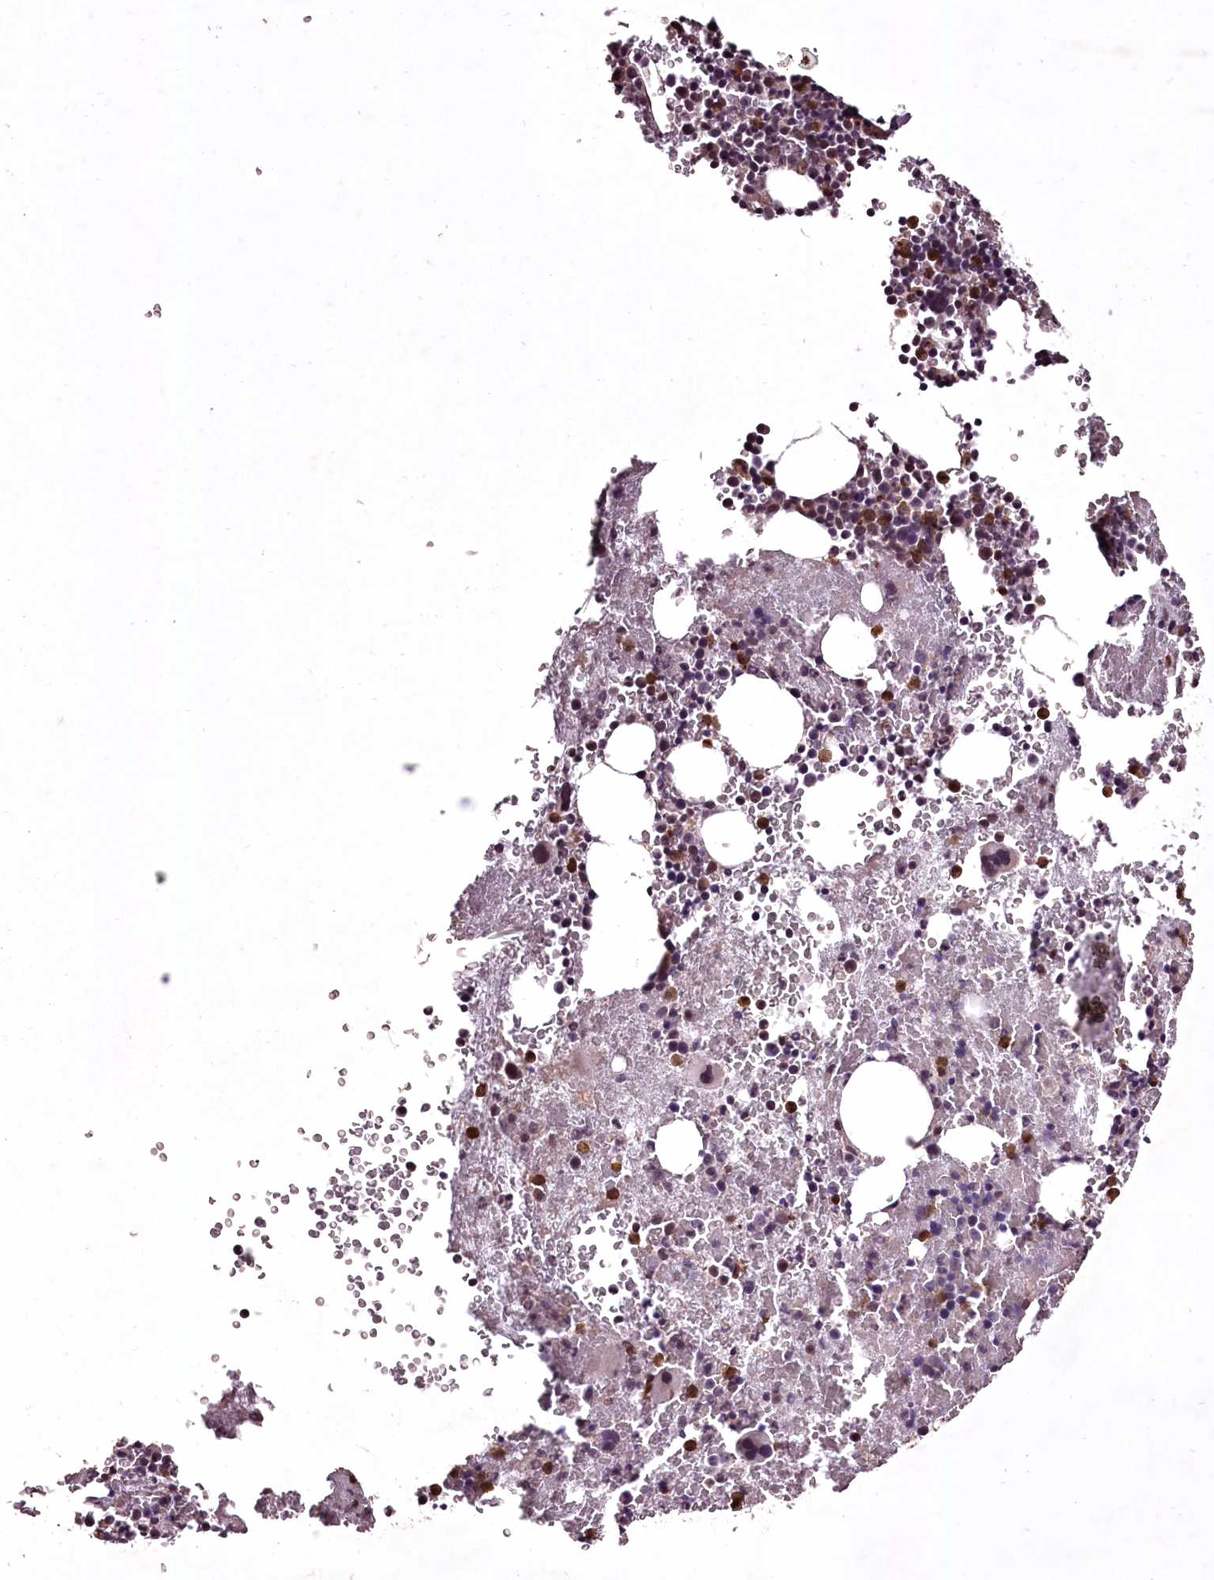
{"staining": {"intensity": "moderate", "quantity": "<25%", "location": "nuclear"}, "tissue": "bone marrow", "cell_type": "Hematopoietic cells", "image_type": "normal", "snomed": [{"axis": "morphology", "description": "Normal tissue, NOS"}, {"axis": "topography", "description": "Bone marrow"}], "caption": "Human bone marrow stained with a protein marker shows moderate staining in hematopoietic cells.", "gene": "ADRA1D", "patient": {"sex": "male", "age": 36}}